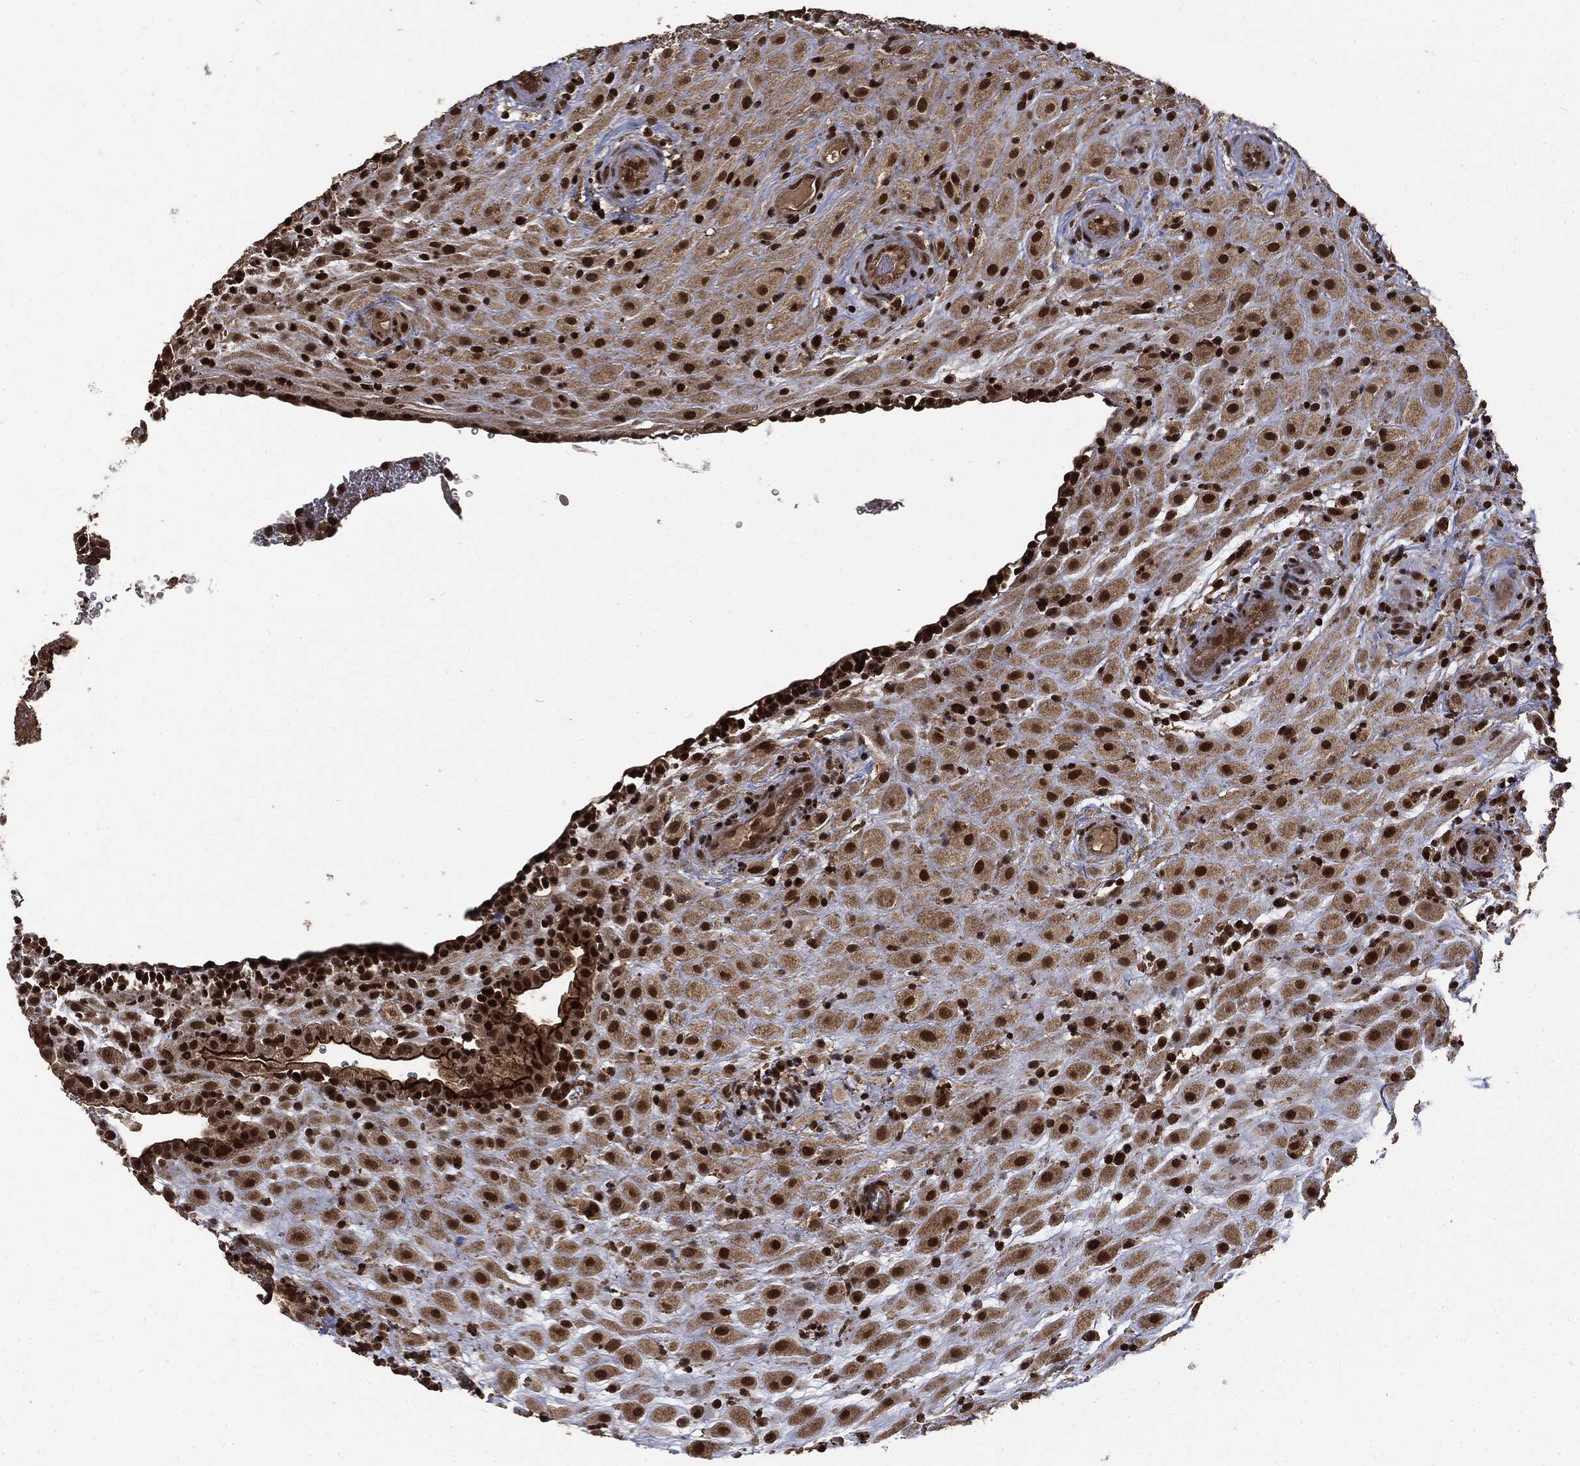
{"staining": {"intensity": "strong", "quantity": ">75%", "location": "nuclear"}, "tissue": "placenta", "cell_type": "Decidual cells", "image_type": "normal", "snomed": [{"axis": "morphology", "description": "Normal tissue, NOS"}, {"axis": "topography", "description": "Placenta"}], "caption": "Immunohistochemistry (IHC) image of benign human placenta stained for a protein (brown), which demonstrates high levels of strong nuclear staining in approximately >75% of decidual cells.", "gene": "CTDP1", "patient": {"sex": "female", "age": 19}}